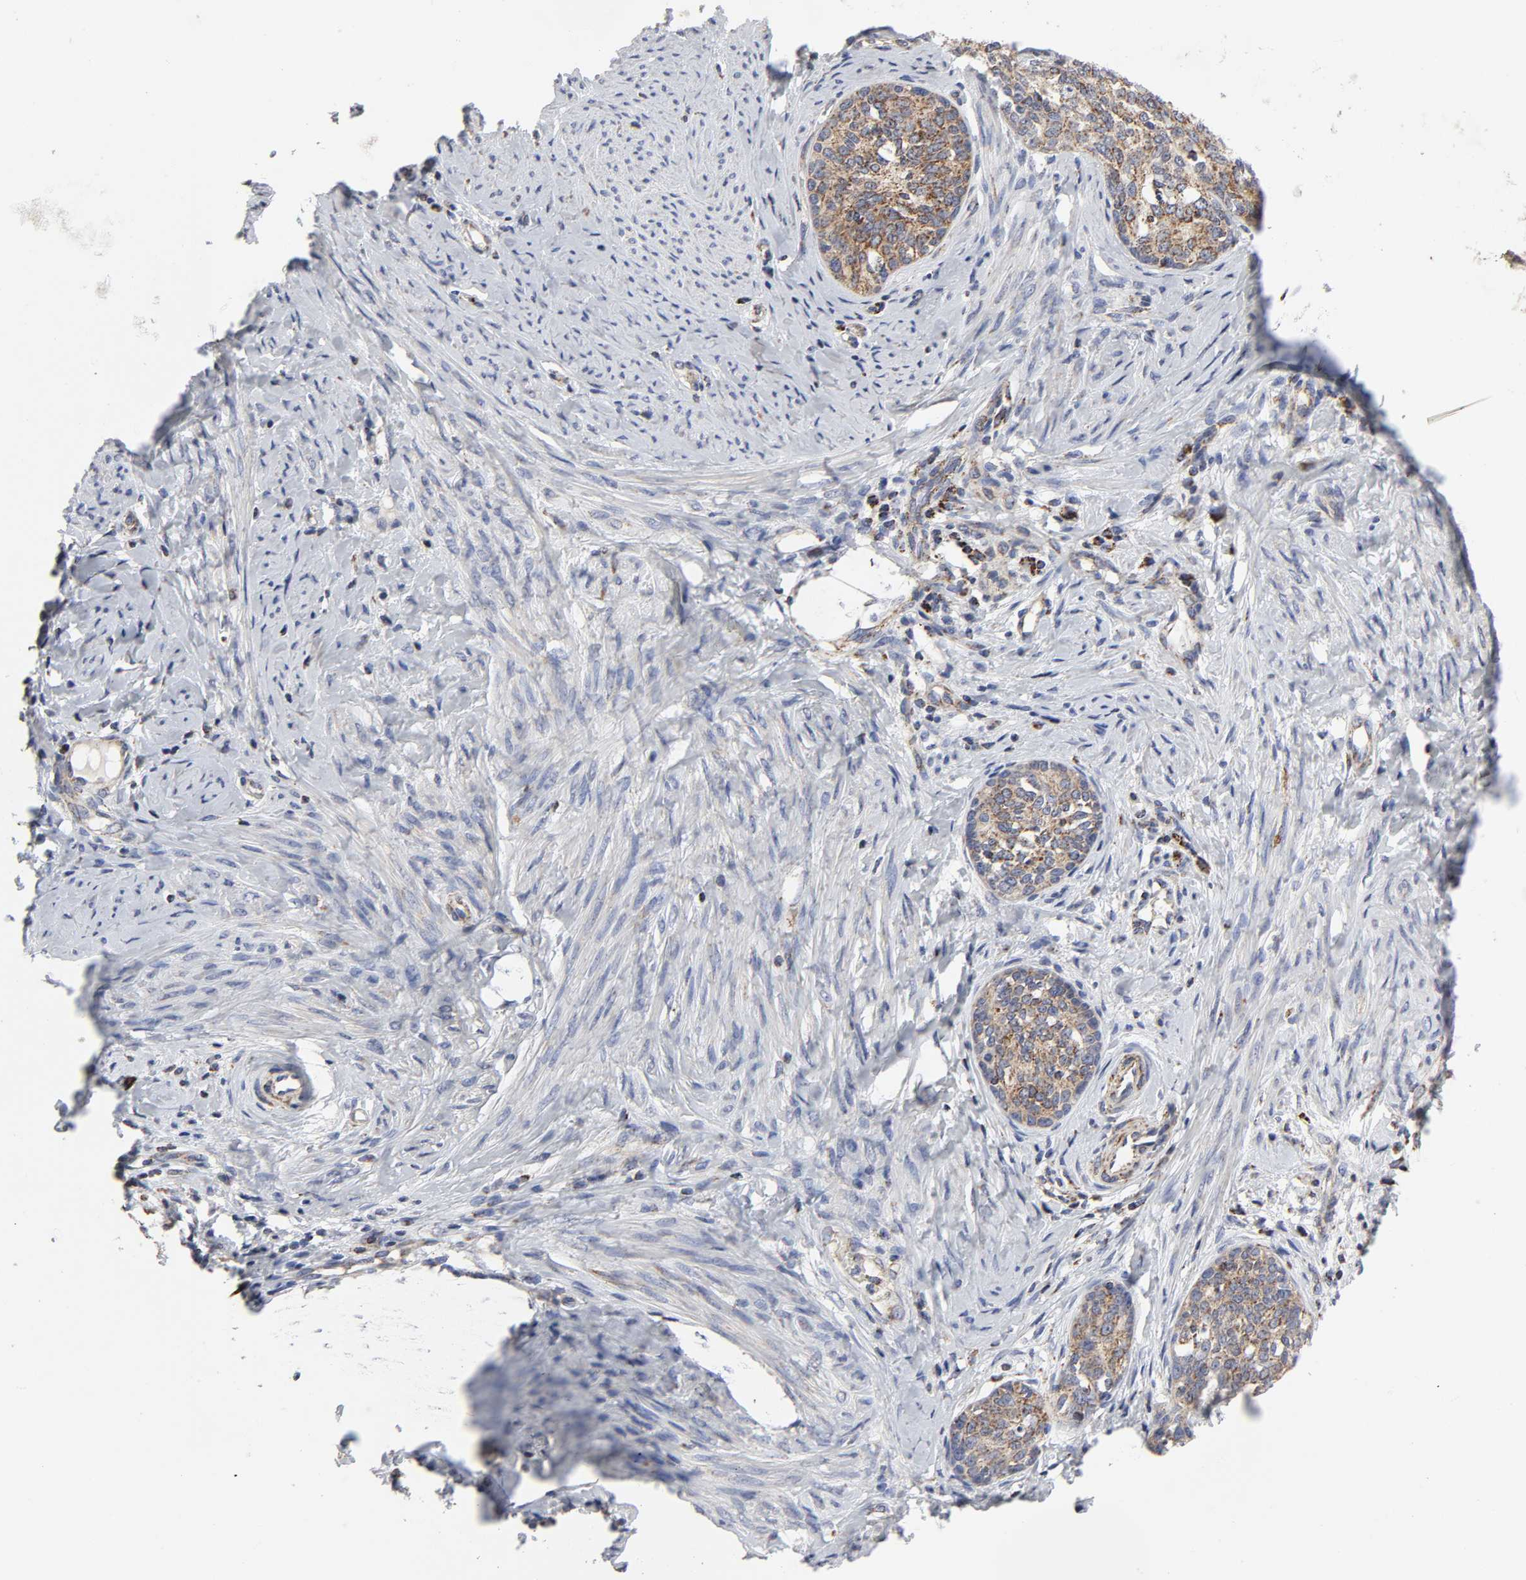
{"staining": {"intensity": "strong", "quantity": ">75%", "location": "cytoplasmic/membranous"}, "tissue": "cervical cancer", "cell_type": "Tumor cells", "image_type": "cancer", "snomed": [{"axis": "morphology", "description": "Squamous cell carcinoma, NOS"}, {"axis": "morphology", "description": "Adenocarcinoma, NOS"}, {"axis": "topography", "description": "Cervix"}], "caption": "DAB immunohistochemical staining of cervical cancer (adenocarcinoma) reveals strong cytoplasmic/membranous protein expression in approximately >75% of tumor cells. (DAB IHC, brown staining for protein, blue staining for nuclei).", "gene": "AOPEP", "patient": {"sex": "female", "age": 52}}